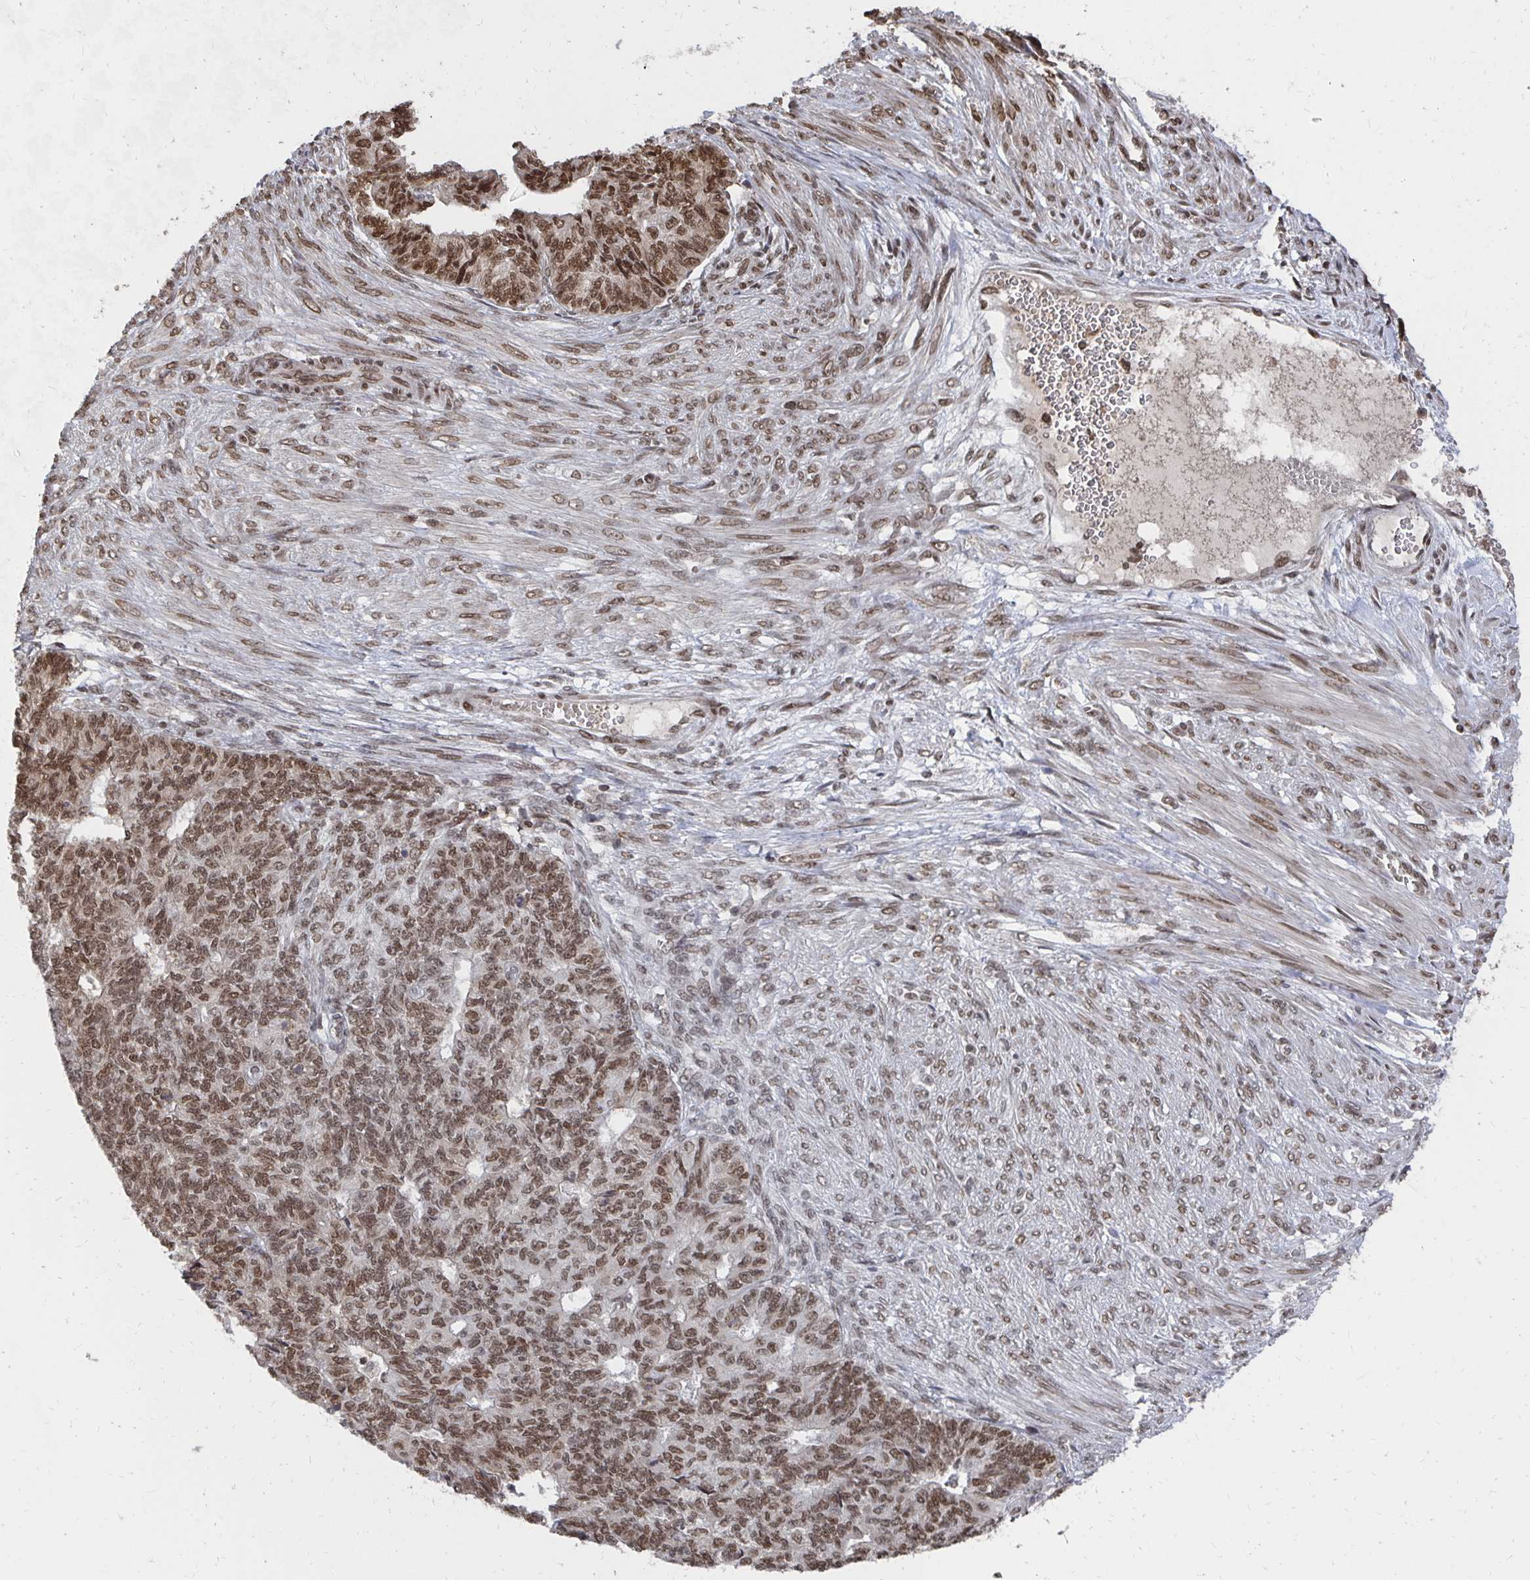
{"staining": {"intensity": "moderate", "quantity": ">75%", "location": "nuclear"}, "tissue": "endometrial cancer", "cell_type": "Tumor cells", "image_type": "cancer", "snomed": [{"axis": "morphology", "description": "Adenocarcinoma, NOS"}, {"axis": "topography", "description": "Endometrium"}], "caption": "Protein staining displays moderate nuclear expression in about >75% of tumor cells in adenocarcinoma (endometrial).", "gene": "GTF3C6", "patient": {"sex": "female", "age": 32}}